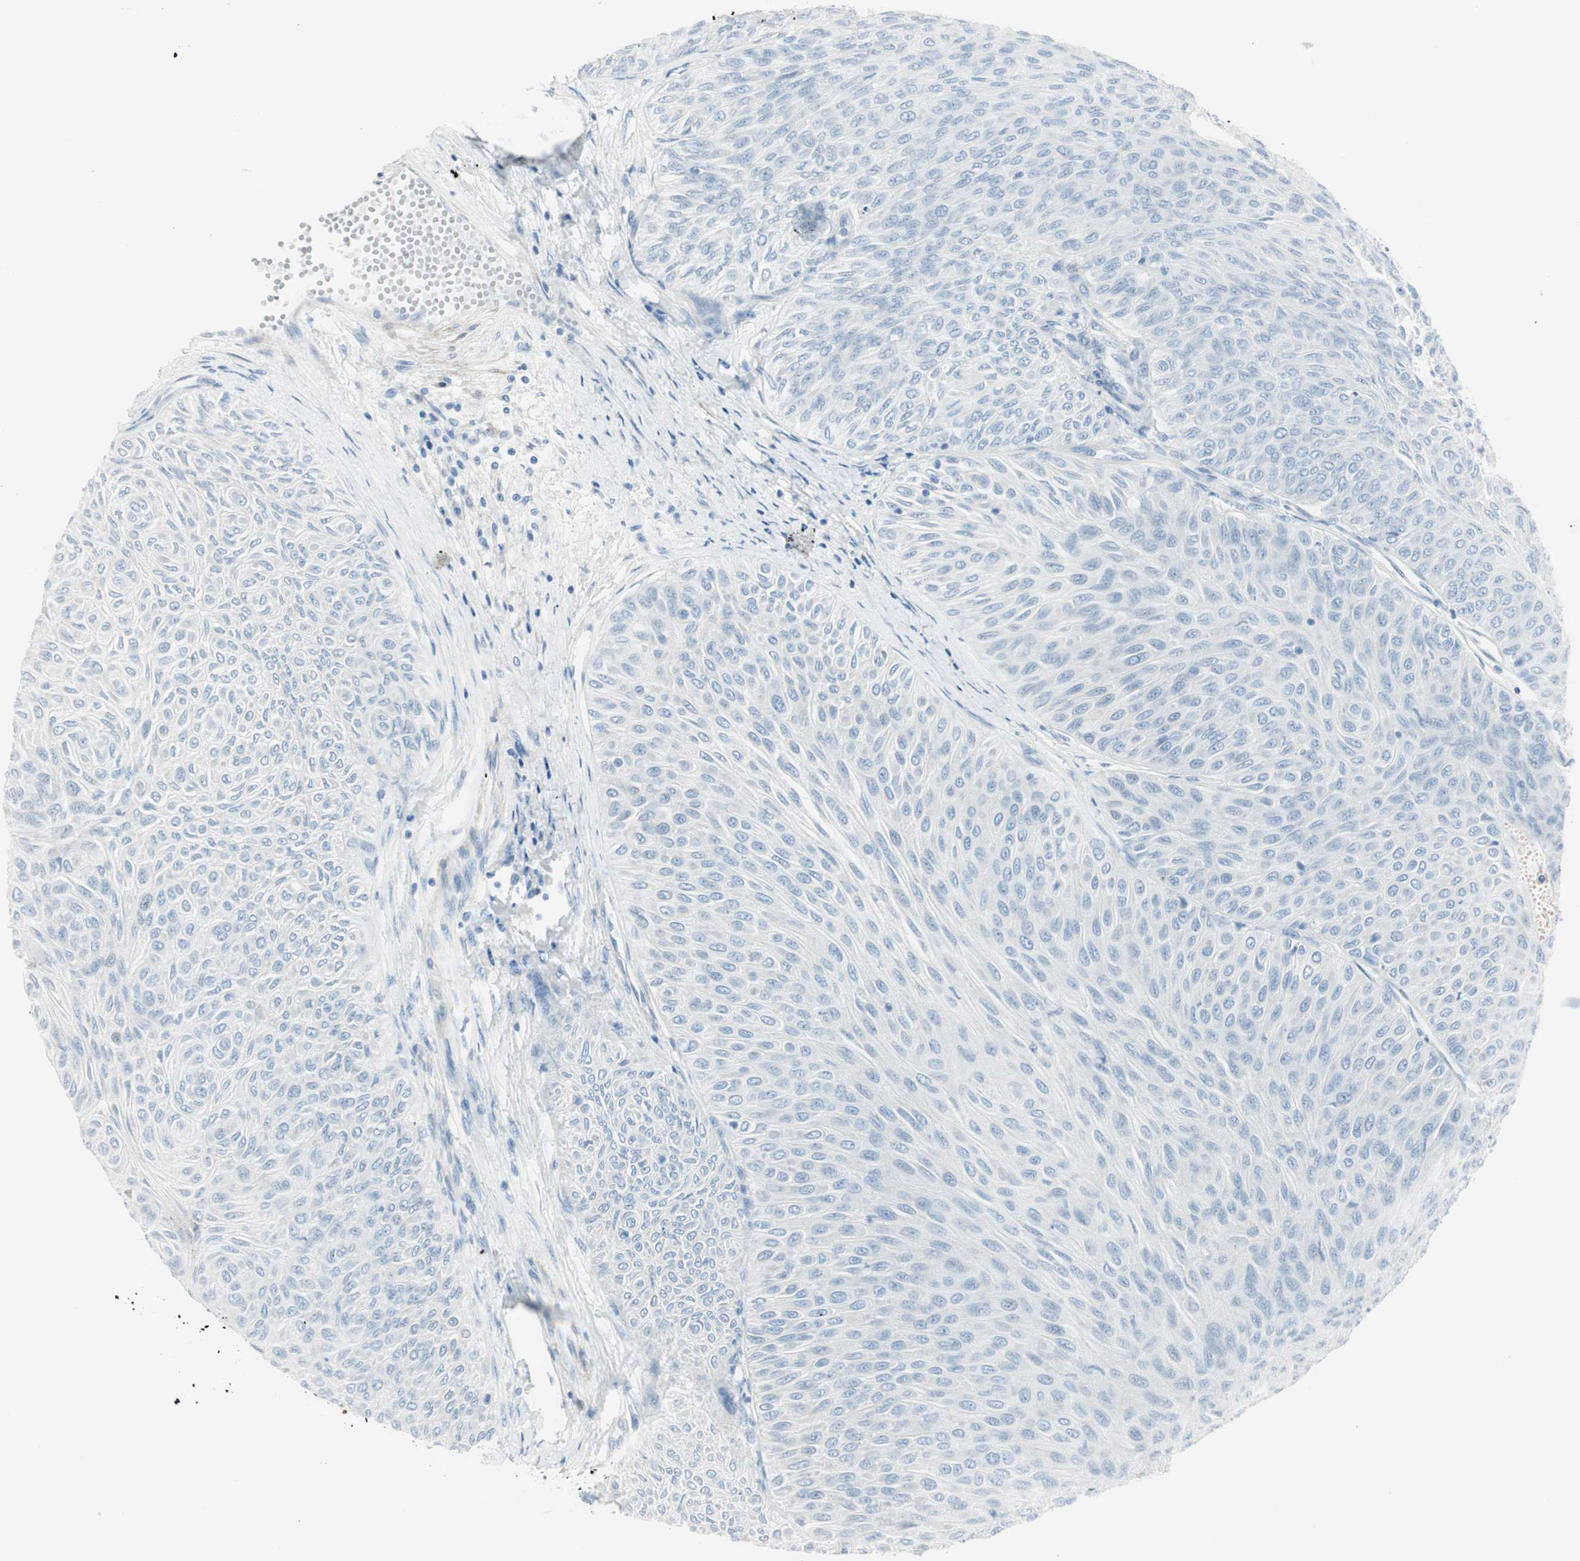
{"staining": {"intensity": "negative", "quantity": "none", "location": "none"}, "tissue": "urothelial cancer", "cell_type": "Tumor cells", "image_type": "cancer", "snomed": [{"axis": "morphology", "description": "Urothelial carcinoma, Low grade"}, {"axis": "topography", "description": "Urinary bladder"}], "caption": "Tumor cells are negative for protein expression in human urothelial cancer.", "gene": "CDHR5", "patient": {"sex": "male", "age": 78}}